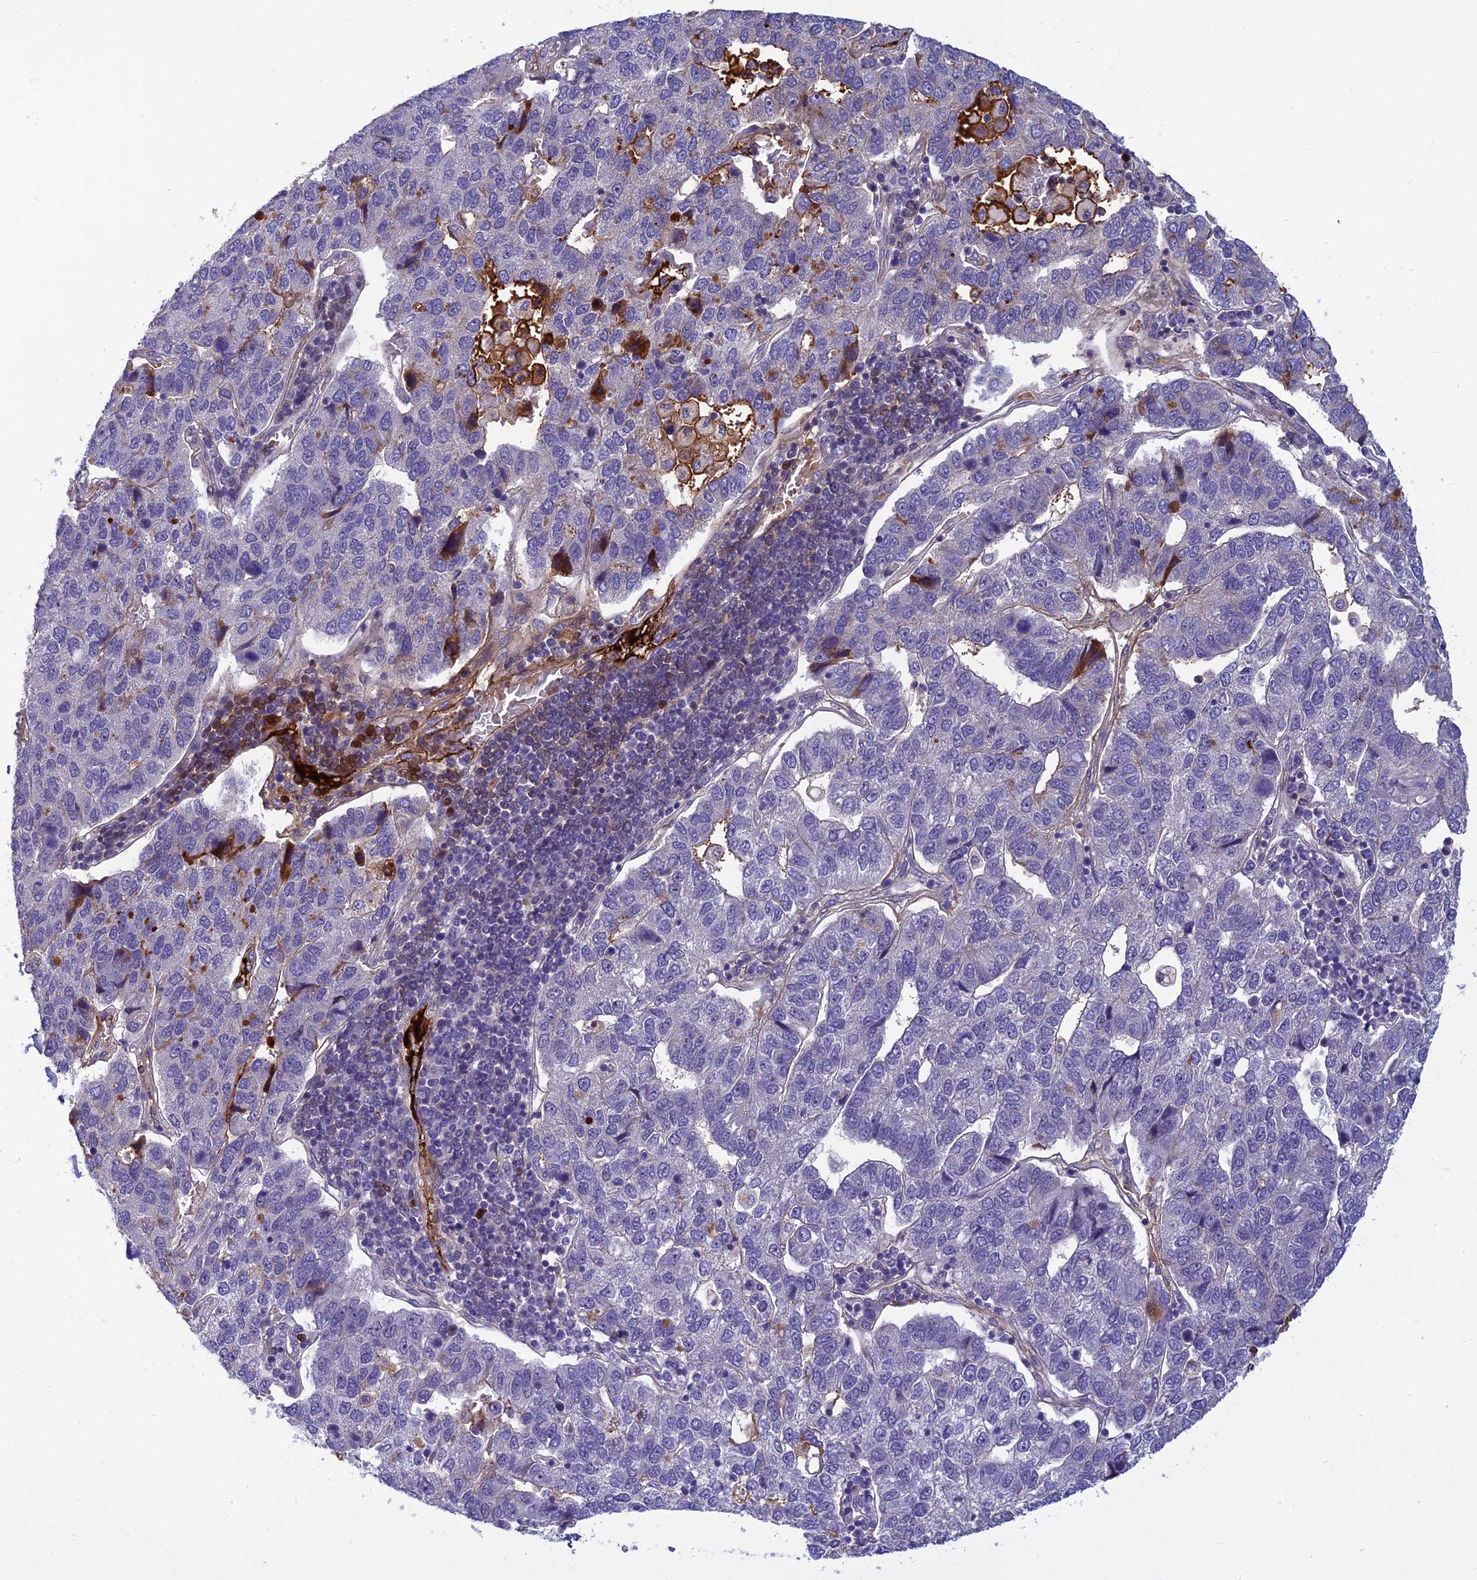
{"staining": {"intensity": "moderate", "quantity": "<25%", "location": "cytoplasmic/membranous"}, "tissue": "pancreatic cancer", "cell_type": "Tumor cells", "image_type": "cancer", "snomed": [{"axis": "morphology", "description": "Adenocarcinoma, NOS"}, {"axis": "topography", "description": "Pancreas"}], "caption": "Moderate cytoplasmic/membranous protein positivity is present in about <25% of tumor cells in pancreatic cancer.", "gene": "CLEC11A", "patient": {"sex": "female", "age": 61}}